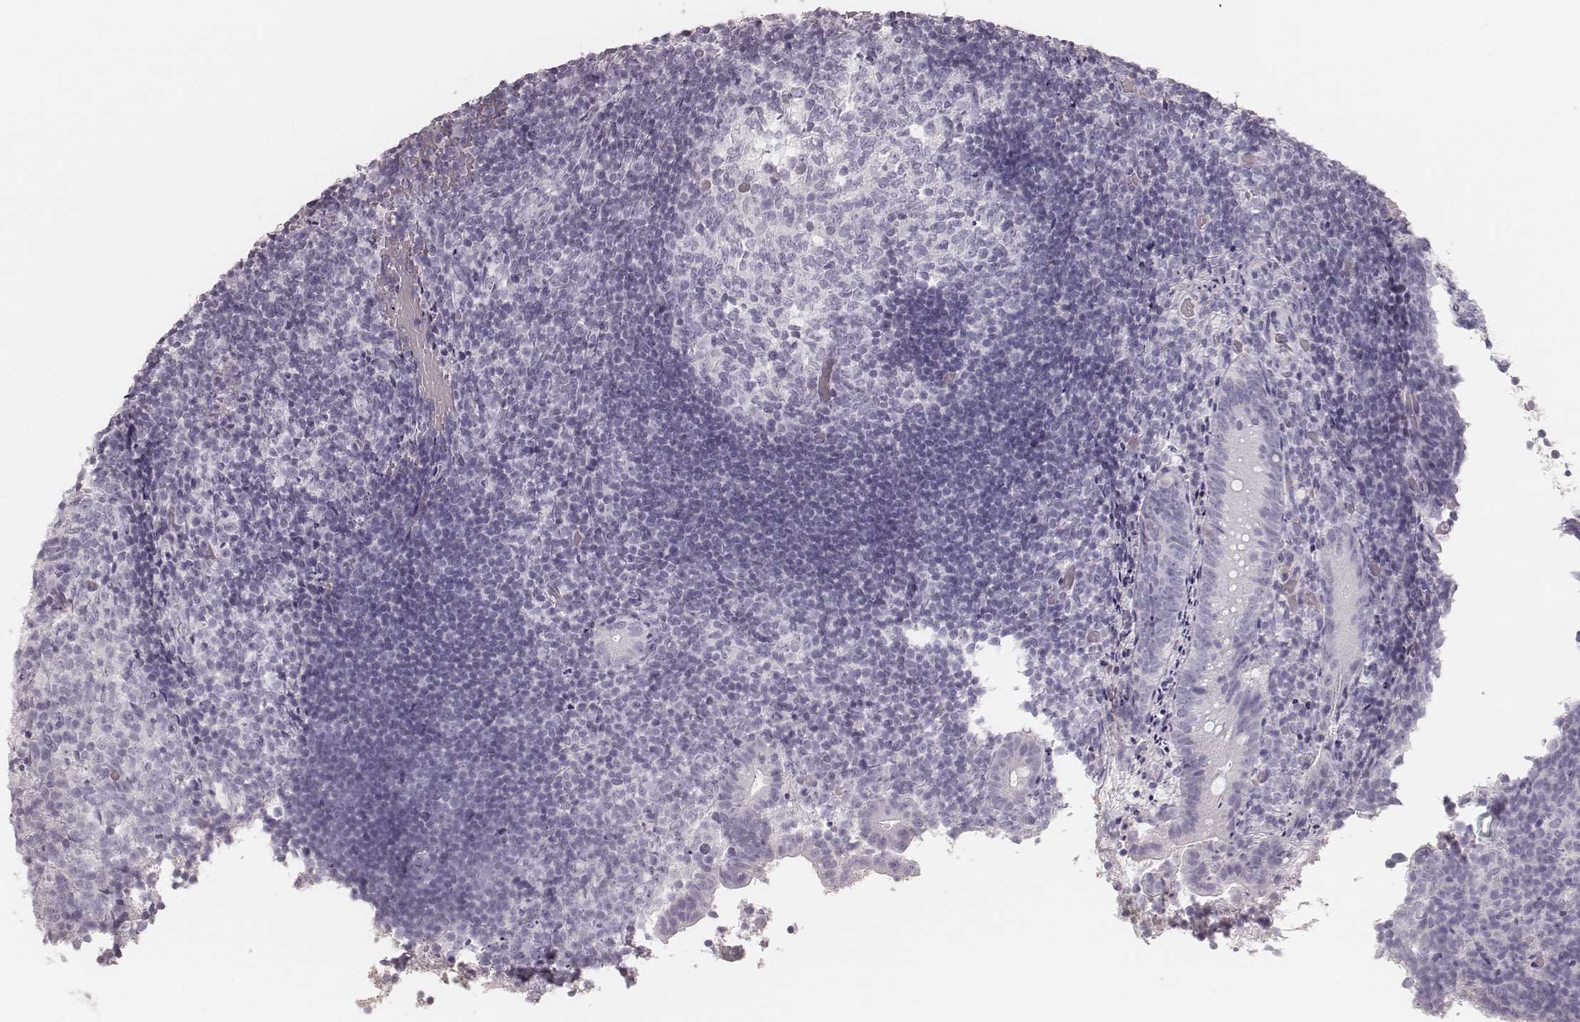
{"staining": {"intensity": "negative", "quantity": "none", "location": "none"}, "tissue": "appendix", "cell_type": "Glandular cells", "image_type": "normal", "snomed": [{"axis": "morphology", "description": "Normal tissue, NOS"}, {"axis": "topography", "description": "Appendix"}], "caption": "High magnification brightfield microscopy of unremarkable appendix stained with DAB (3,3'-diaminobenzidine) (brown) and counterstained with hematoxylin (blue): glandular cells show no significant expression. (Brightfield microscopy of DAB (3,3'-diaminobenzidine) IHC at high magnification).", "gene": "KRT82", "patient": {"sex": "female", "age": 32}}